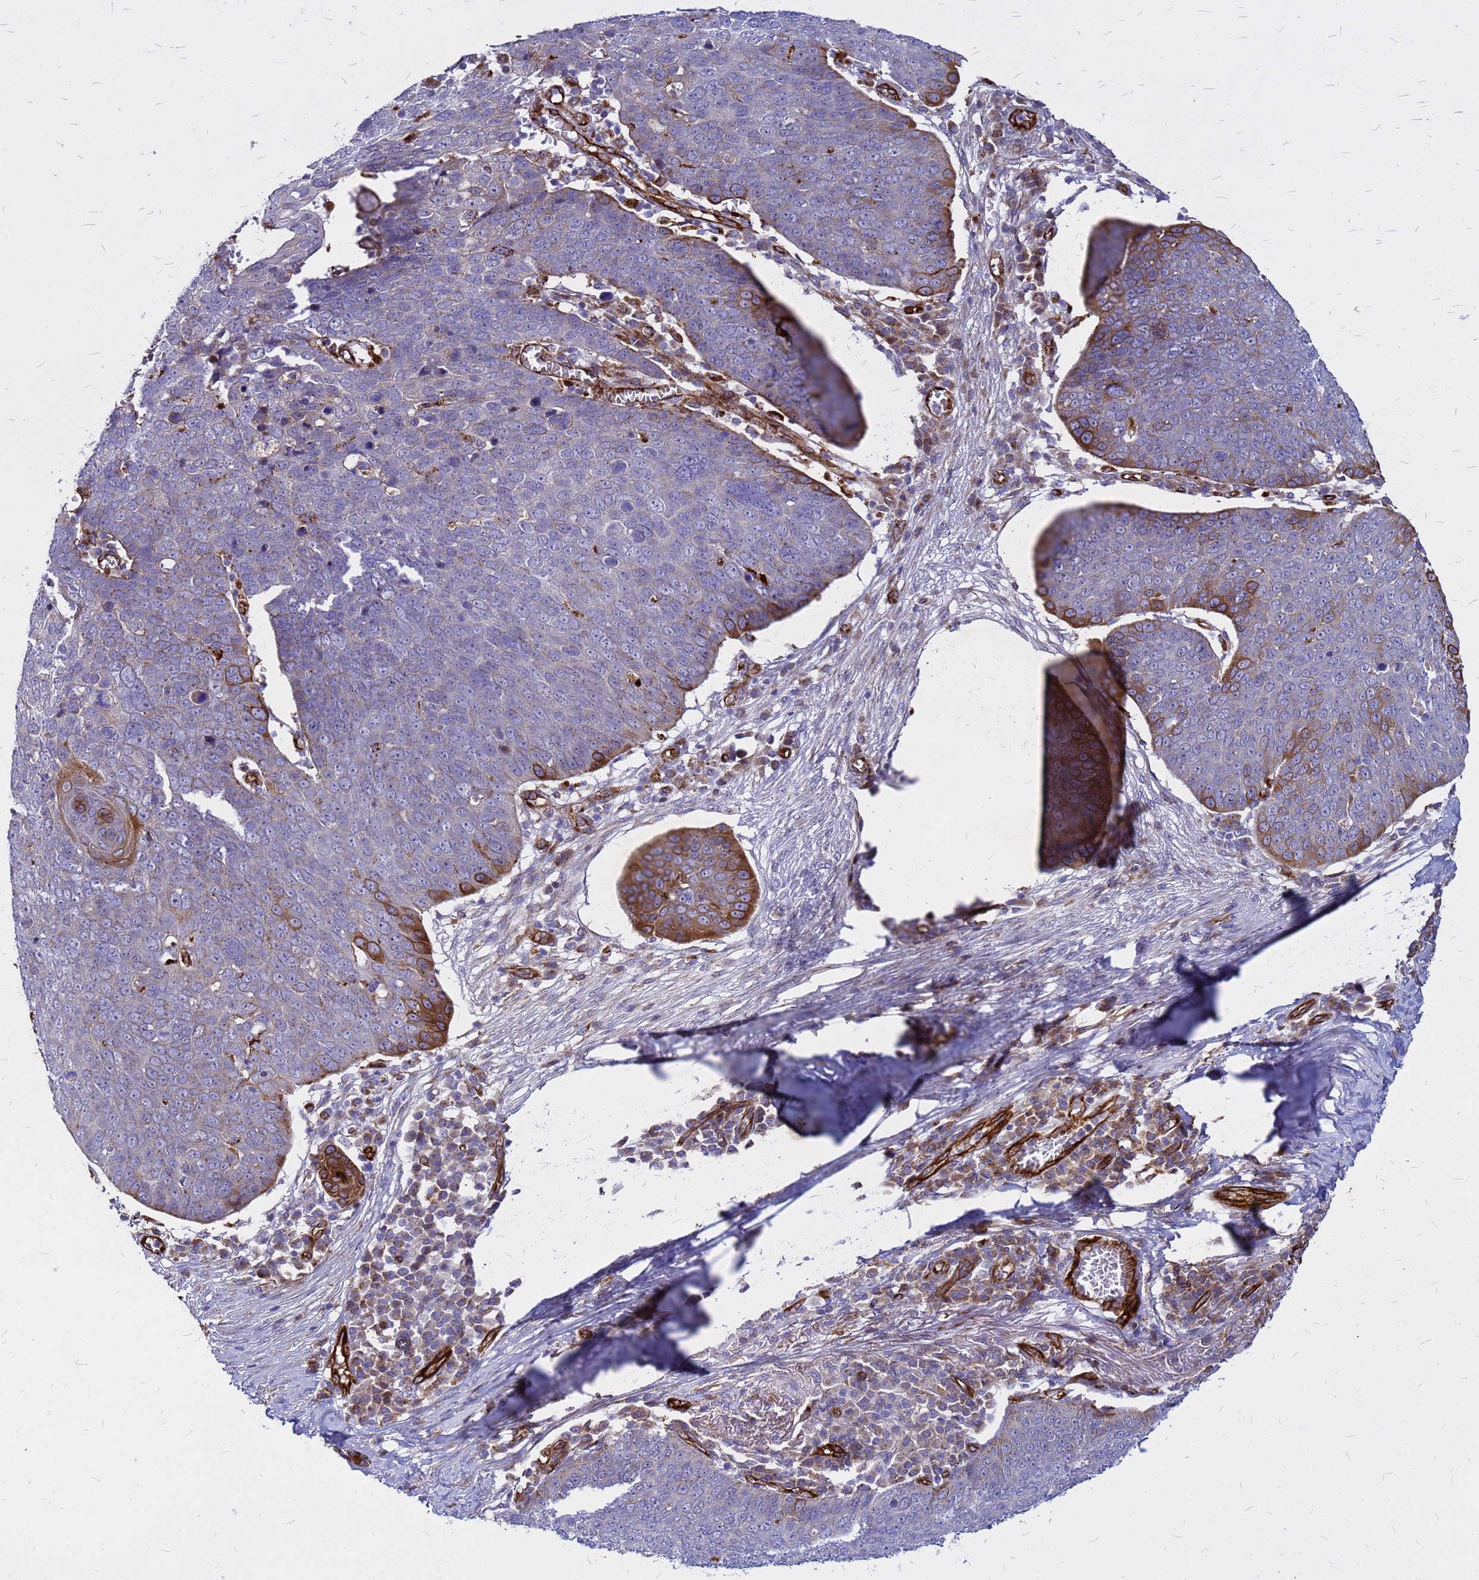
{"staining": {"intensity": "strong", "quantity": "<25%", "location": "cytoplasmic/membranous"}, "tissue": "skin cancer", "cell_type": "Tumor cells", "image_type": "cancer", "snomed": [{"axis": "morphology", "description": "Squamous cell carcinoma, NOS"}, {"axis": "topography", "description": "Skin"}], "caption": "This is an image of immunohistochemistry staining of squamous cell carcinoma (skin), which shows strong expression in the cytoplasmic/membranous of tumor cells.", "gene": "NOSTRIN", "patient": {"sex": "male", "age": 71}}